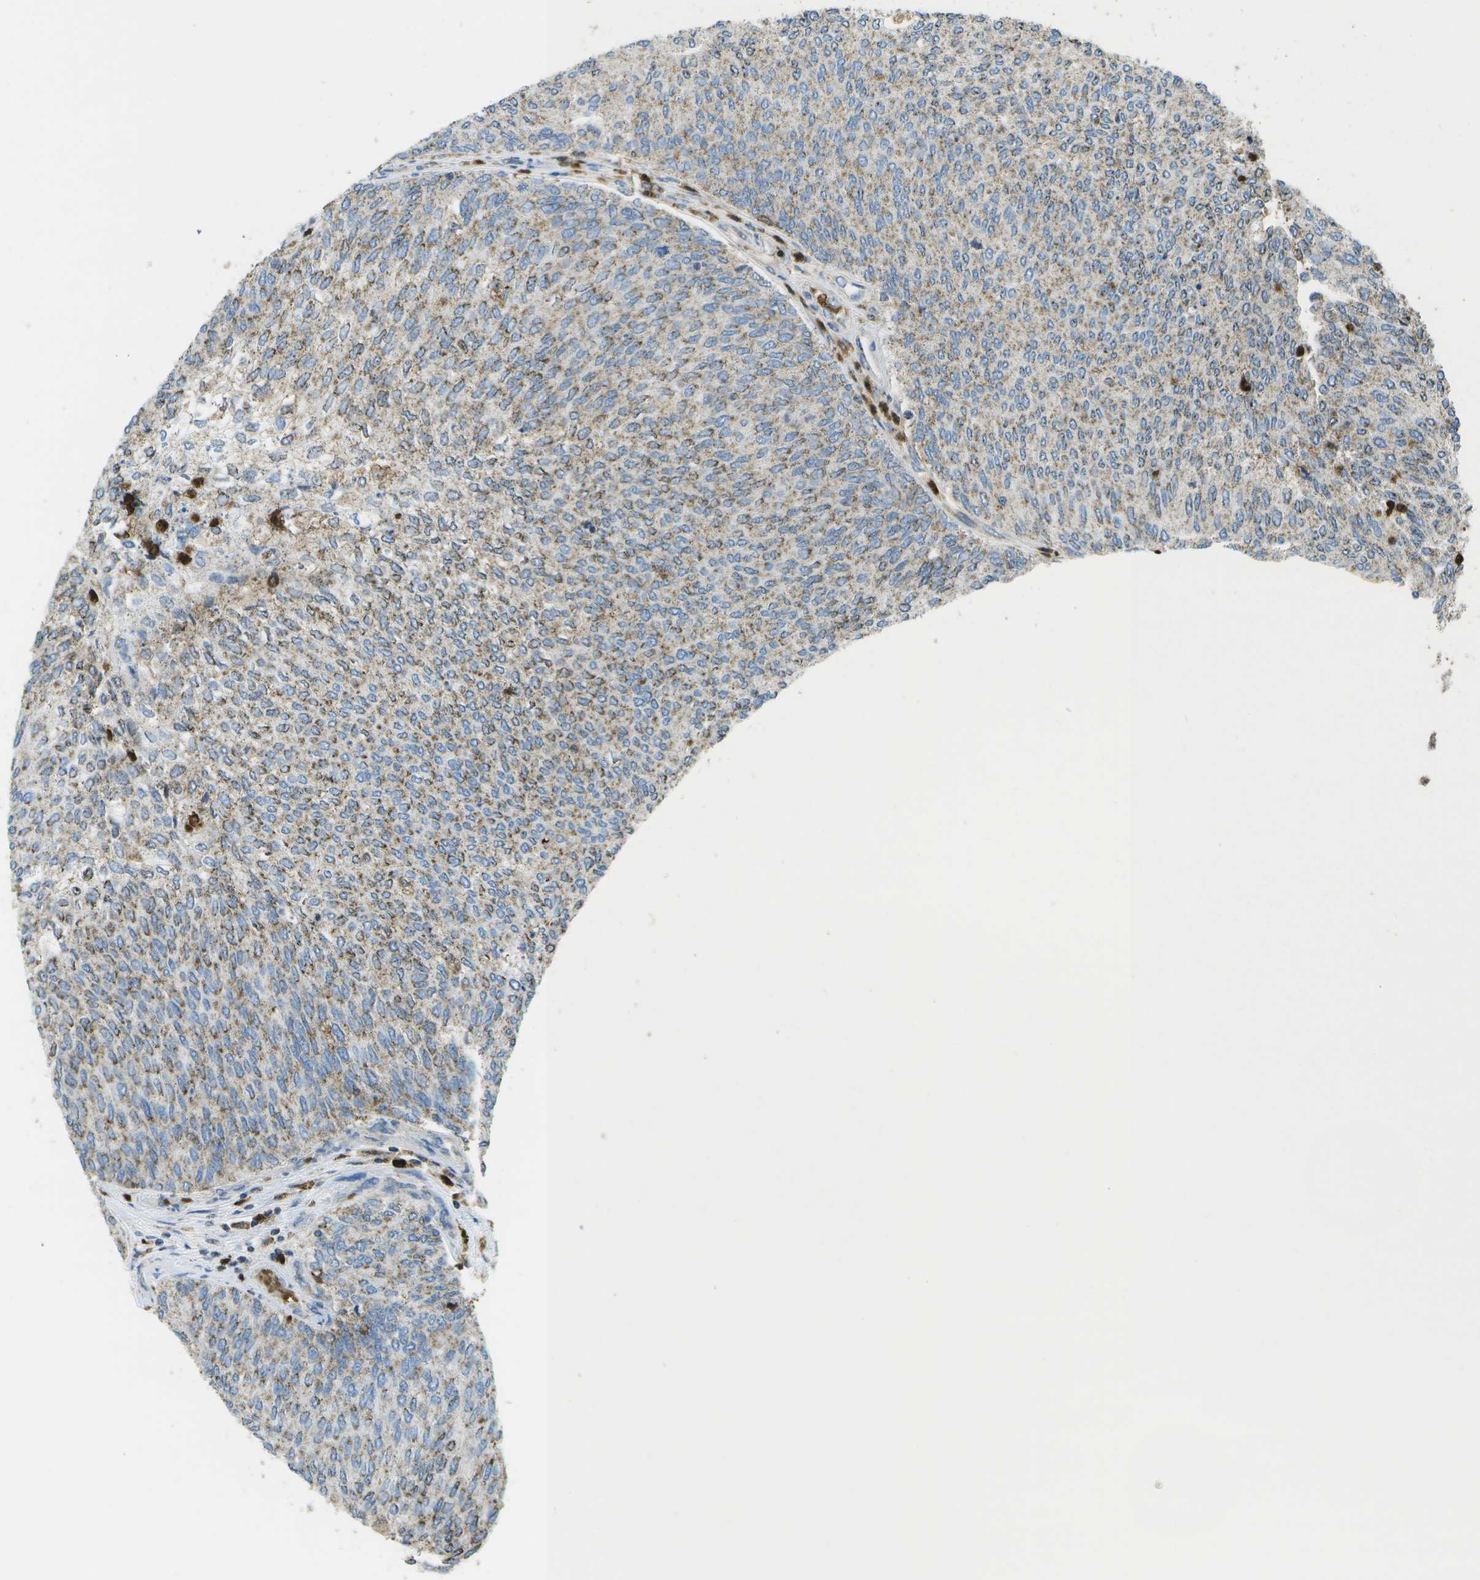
{"staining": {"intensity": "weak", "quantity": ">75%", "location": "cytoplasmic/membranous"}, "tissue": "urothelial cancer", "cell_type": "Tumor cells", "image_type": "cancer", "snomed": [{"axis": "morphology", "description": "Urothelial carcinoma, Low grade"}, {"axis": "topography", "description": "Urinary bladder"}], "caption": "Immunohistochemical staining of urothelial carcinoma (low-grade) exhibits weak cytoplasmic/membranous protein expression in approximately >75% of tumor cells.", "gene": "CACHD1", "patient": {"sex": "female", "age": 79}}